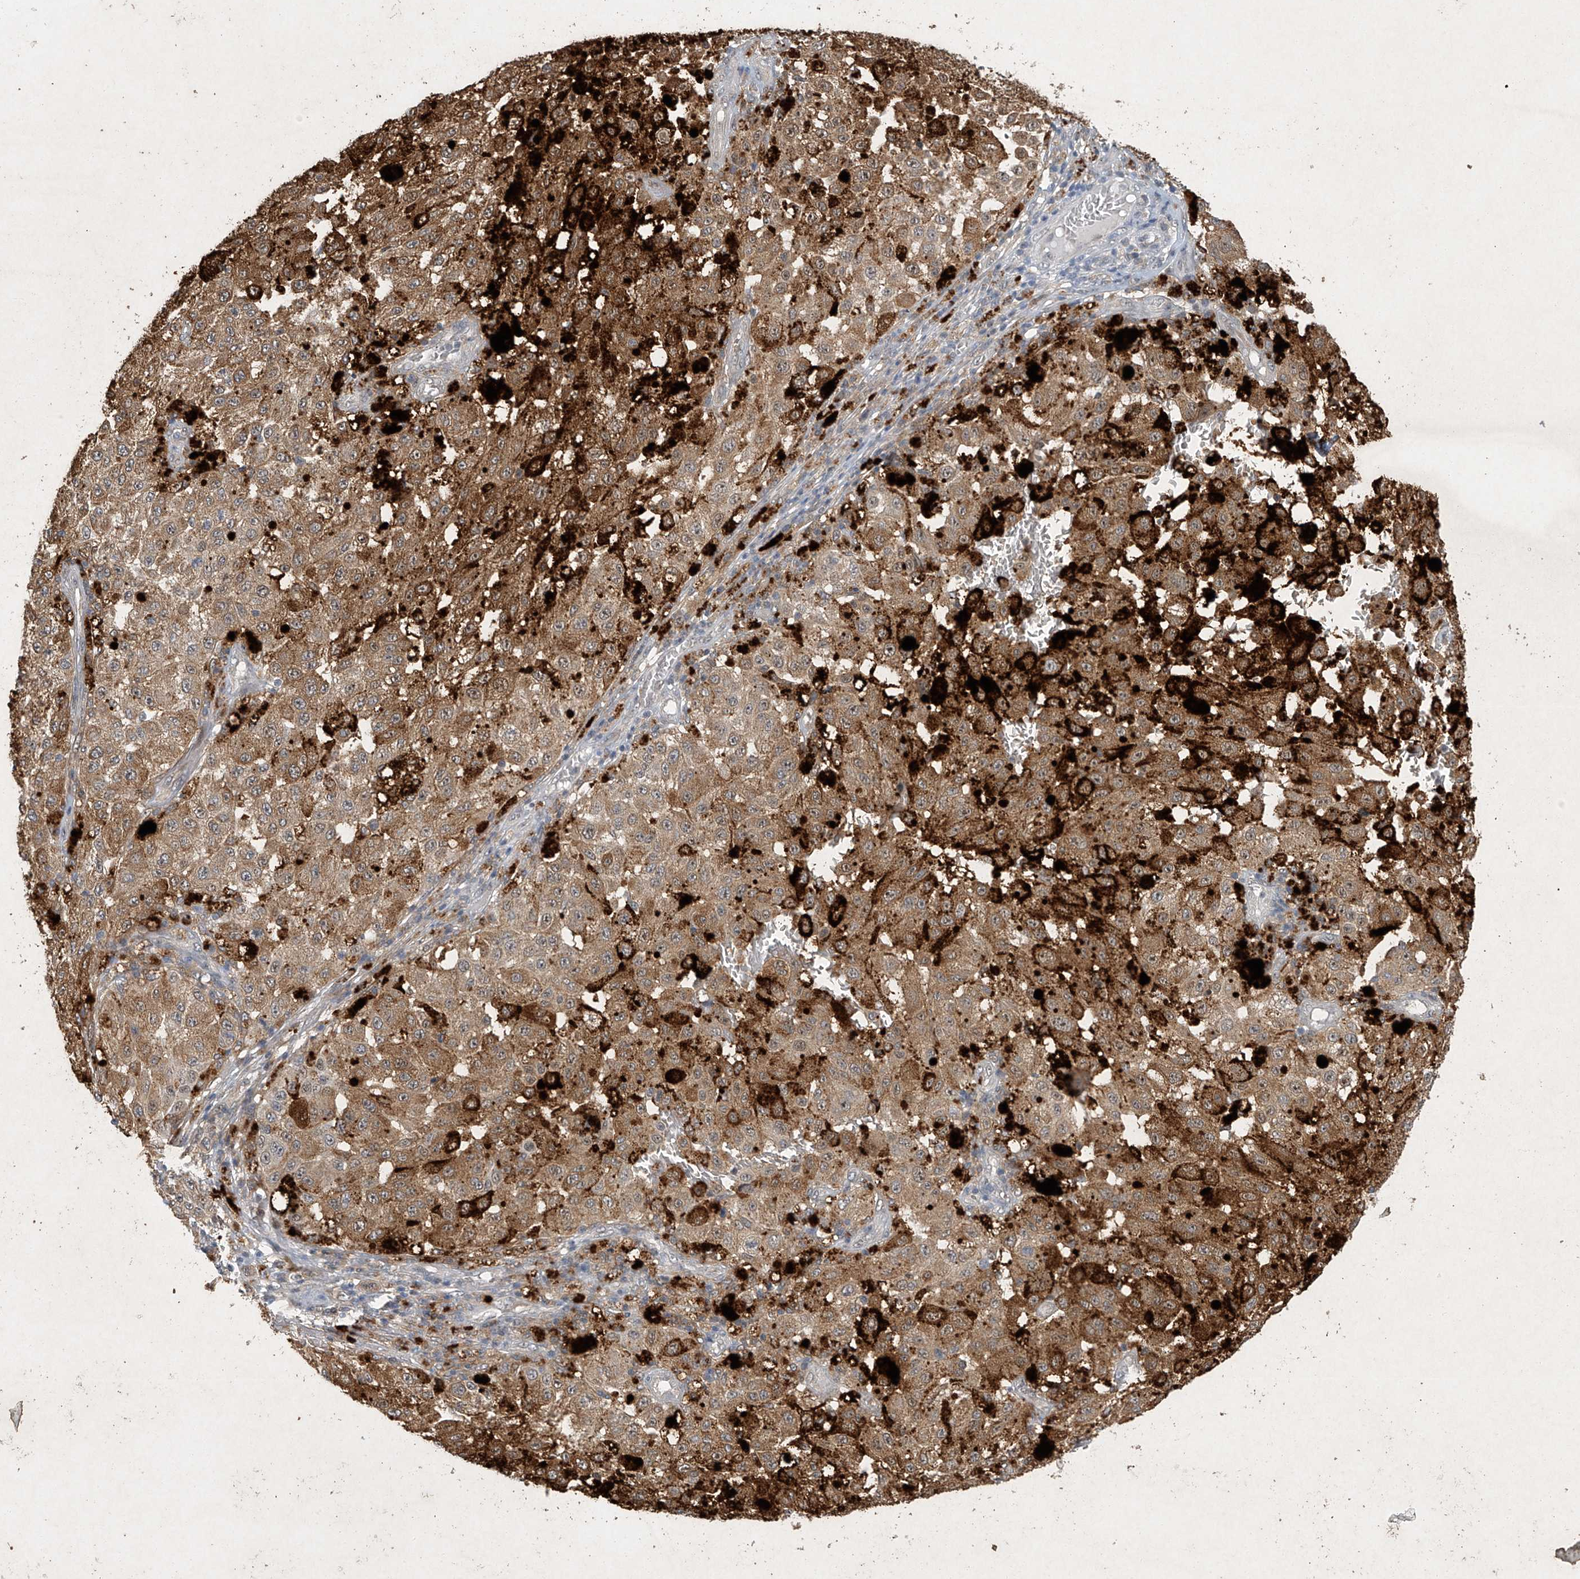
{"staining": {"intensity": "moderate", "quantity": "25%-75%", "location": "cytoplasmic/membranous"}, "tissue": "melanoma", "cell_type": "Tumor cells", "image_type": "cancer", "snomed": [{"axis": "morphology", "description": "Malignant melanoma, NOS"}, {"axis": "topography", "description": "Skin"}], "caption": "Immunohistochemistry (DAB (3,3'-diaminobenzidine)) staining of human melanoma displays moderate cytoplasmic/membranous protein expression in about 25%-75% of tumor cells.", "gene": "TAF8", "patient": {"sex": "female", "age": 64}}